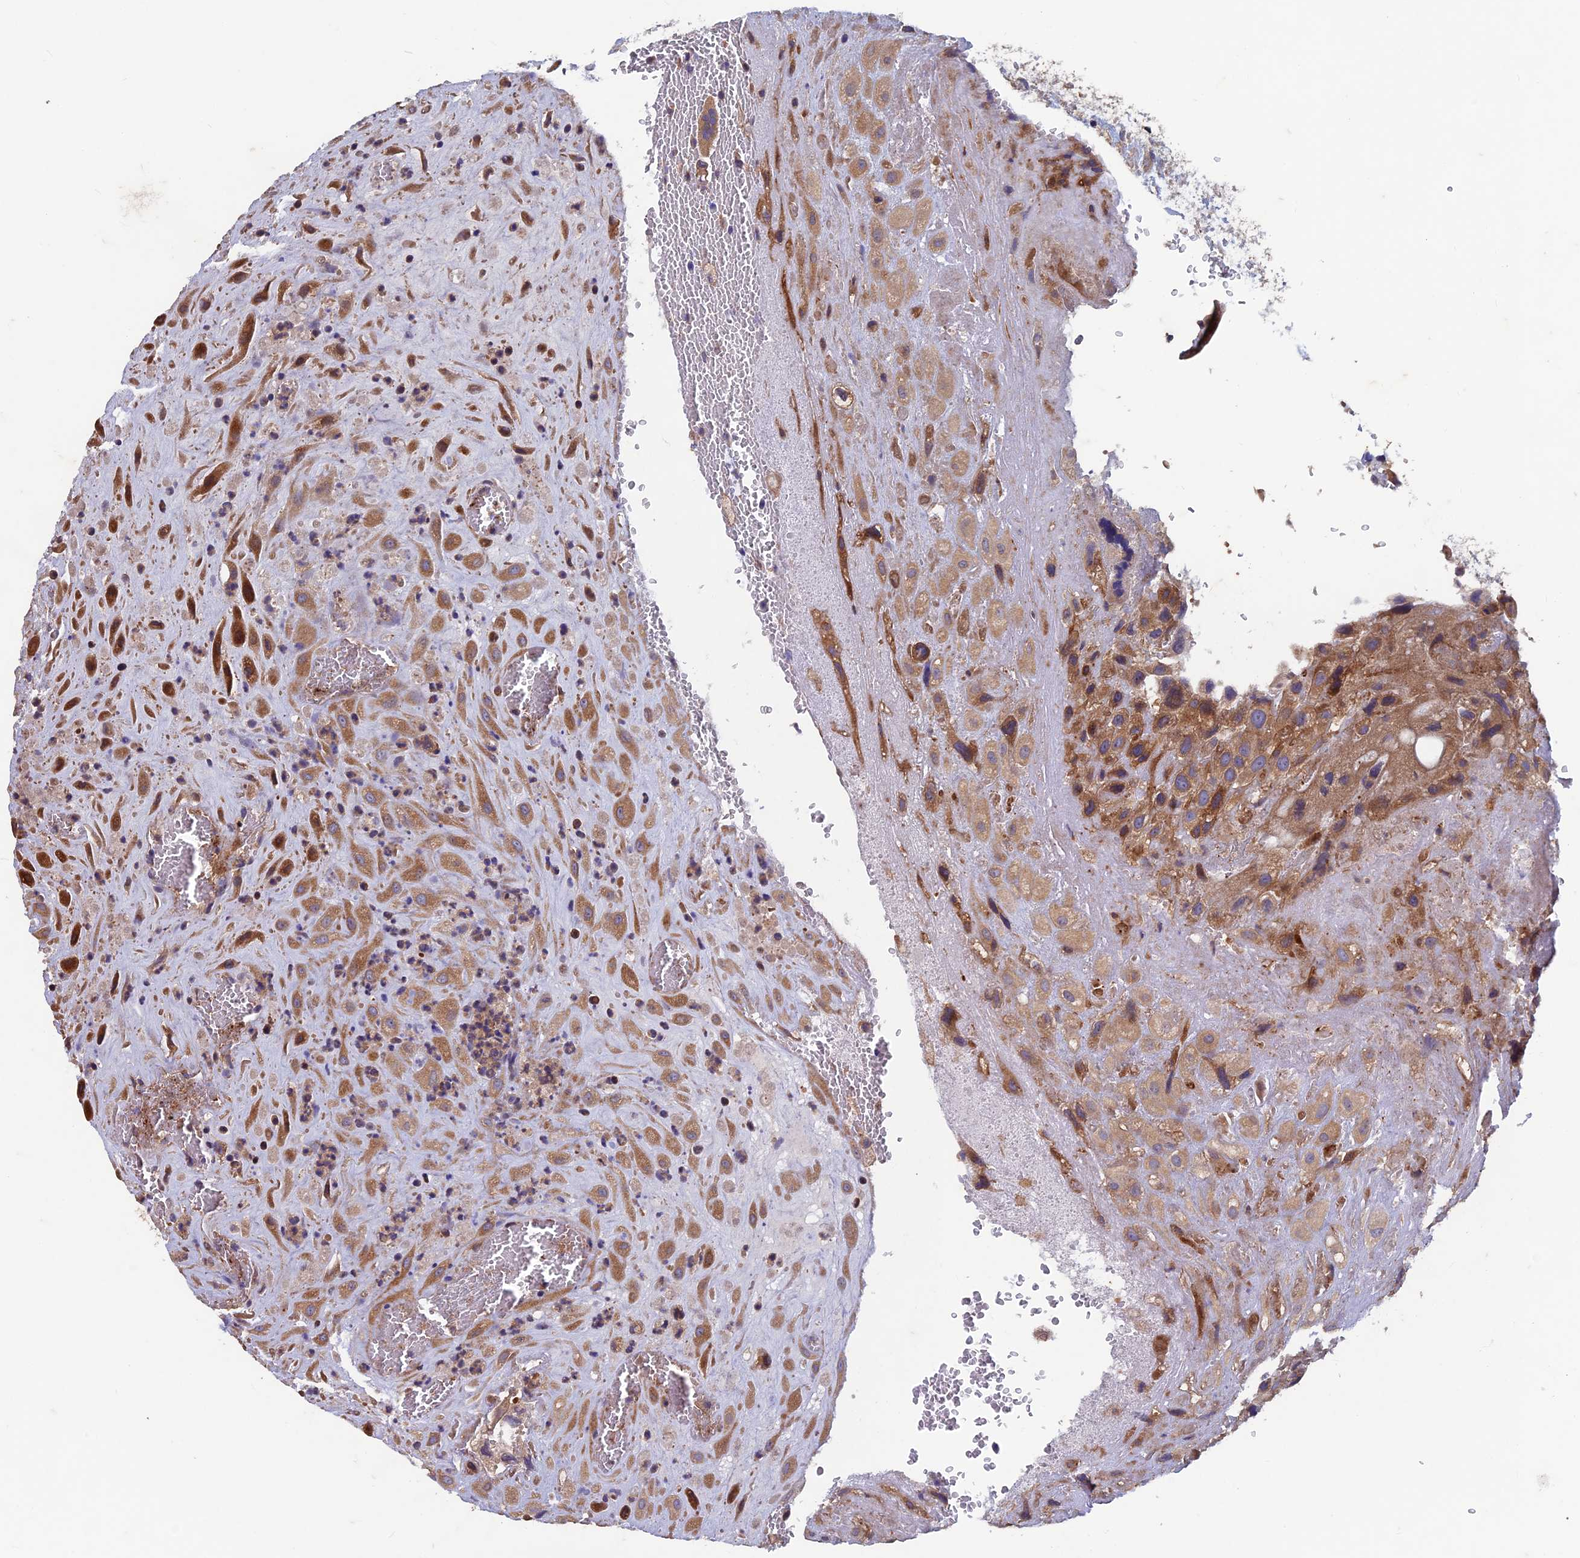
{"staining": {"intensity": "moderate", "quantity": ">75%", "location": "cytoplasmic/membranous"}, "tissue": "placenta", "cell_type": "Decidual cells", "image_type": "normal", "snomed": [{"axis": "morphology", "description": "Normal tissue, NOS"}, {"axis": "topography", "description": "Placenta"}], "caption": "An immunohistochemistry (IHC) image of unremarkable tissue is shown. Protein staining in brown labels moderate cytoplasmic/membranous positivity in placenta within decidual cells.", "gene": "NCAPG", "patient": {"sex": "female", "age": 35}}